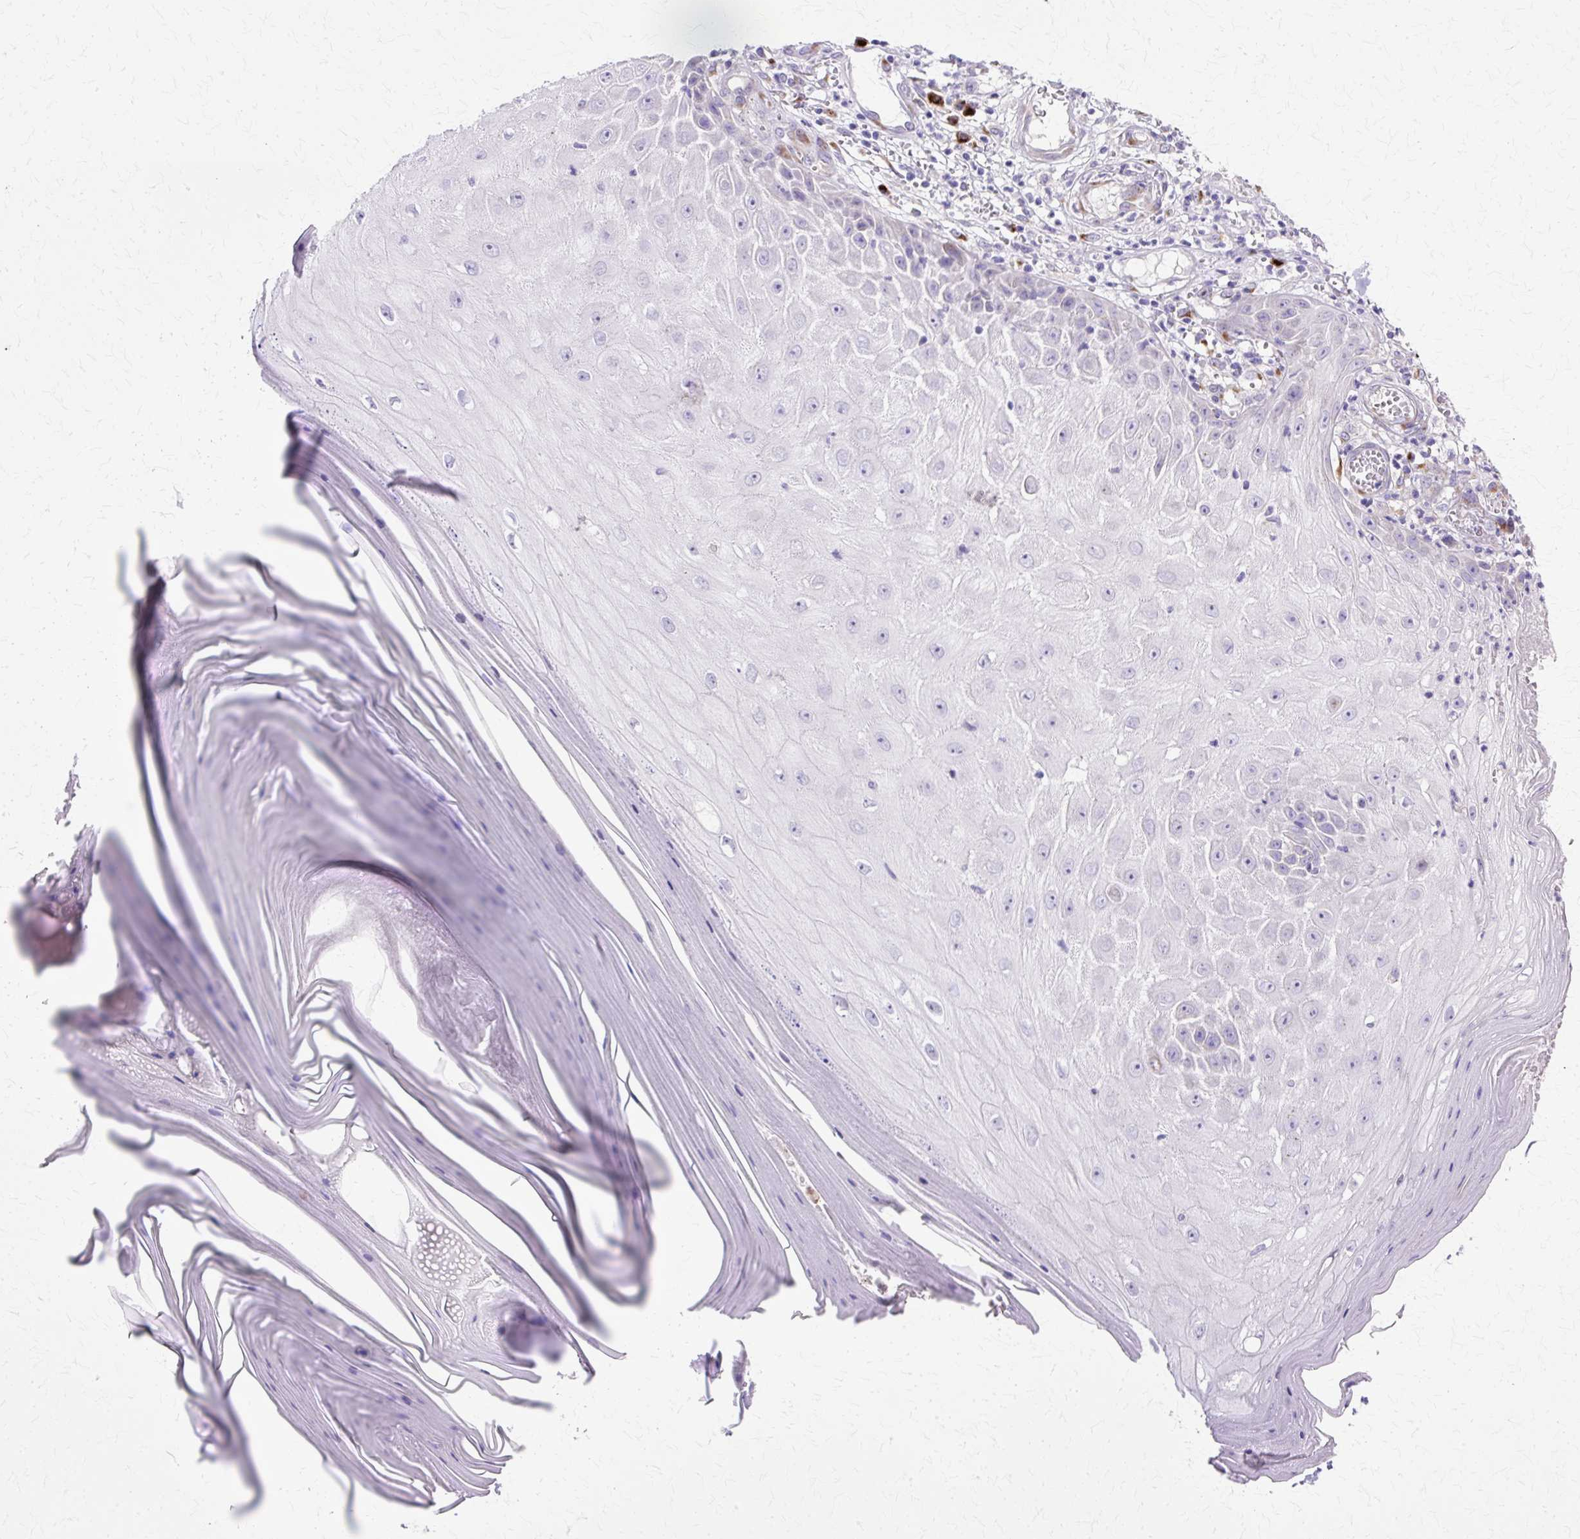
{"staining": {"intensity": "negative", "quantity": "none", "location": "none"}, "tissue": "skin cancer", "cell_type": "Tumor cells", "image_type": "cancer", "snomed": [{"axis": "morphology", "description": "Squamous cell carcinoma, NOS"}, {"axis": "topography", "description": "Skin"}], "caption": "The immunohistochemistry histopathology image has no significant staining in tumor cells of skin cancer tissue.", "gene": "TBC1D3G", "patient": {"sex": "female", "age": 73}}